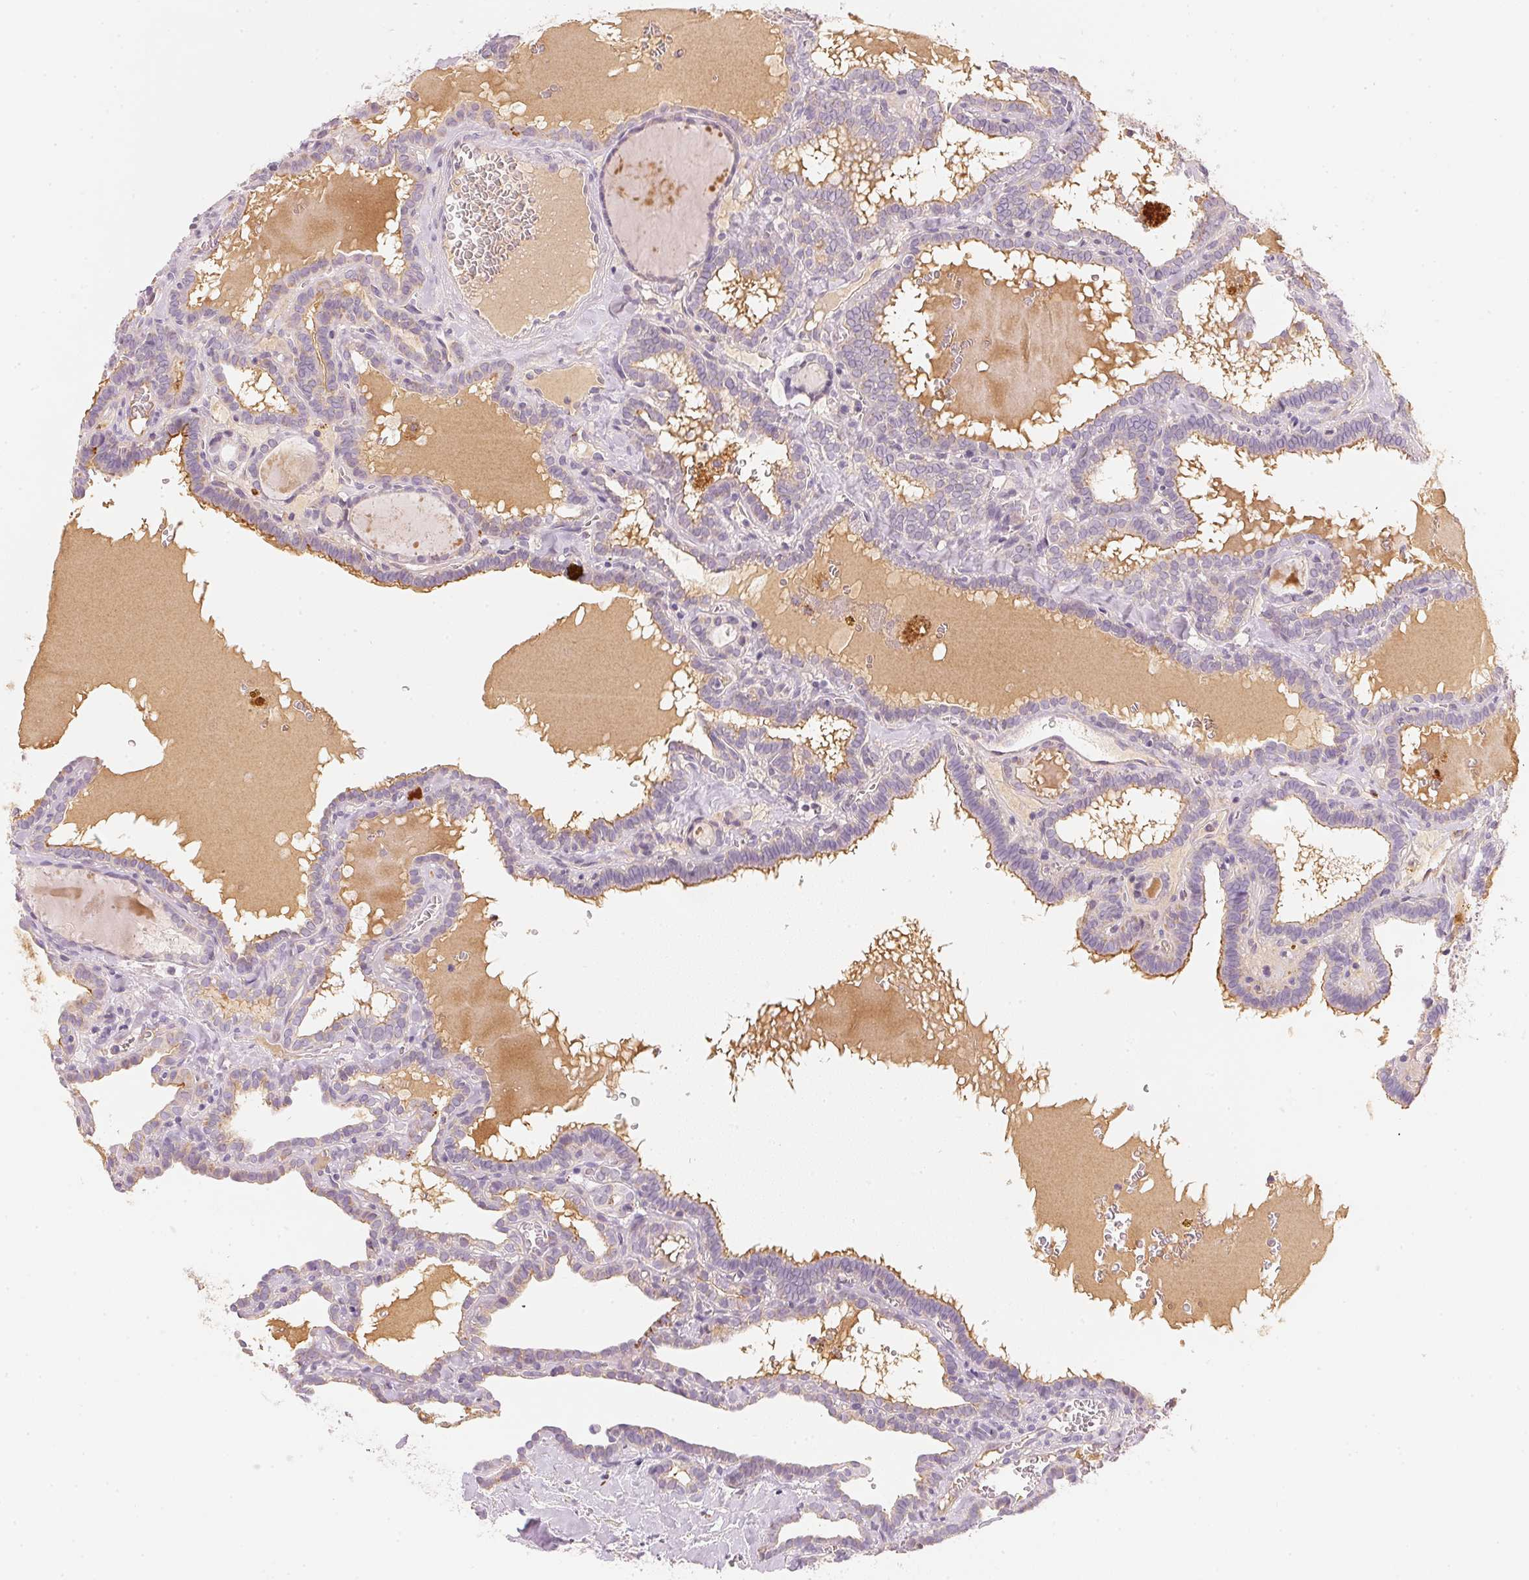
{"staining": {"intensity": "moderate", "quantity": "<25%", "location": "cytoplasmic/membranous"}, "tissue": "thyroid cancer", "cell_type": "Tumor cells", "image_type": "cancer", "snomed": [{"axis": "morphology", "description": "Papillary adenocarcinoma, NOS"}, {"axis": "topography", "description": "Thyroid gland"}], "caption": "IHC photomicrograph of human thyroid papillary adenocarcinoma stained for a protein (brown), which exhibits low levels of moderate cytoplasmic/membranous staining in about <25% of tumor cells.", "gene": "RMDN2", "patient": {"sex": "female", "age": 39}}